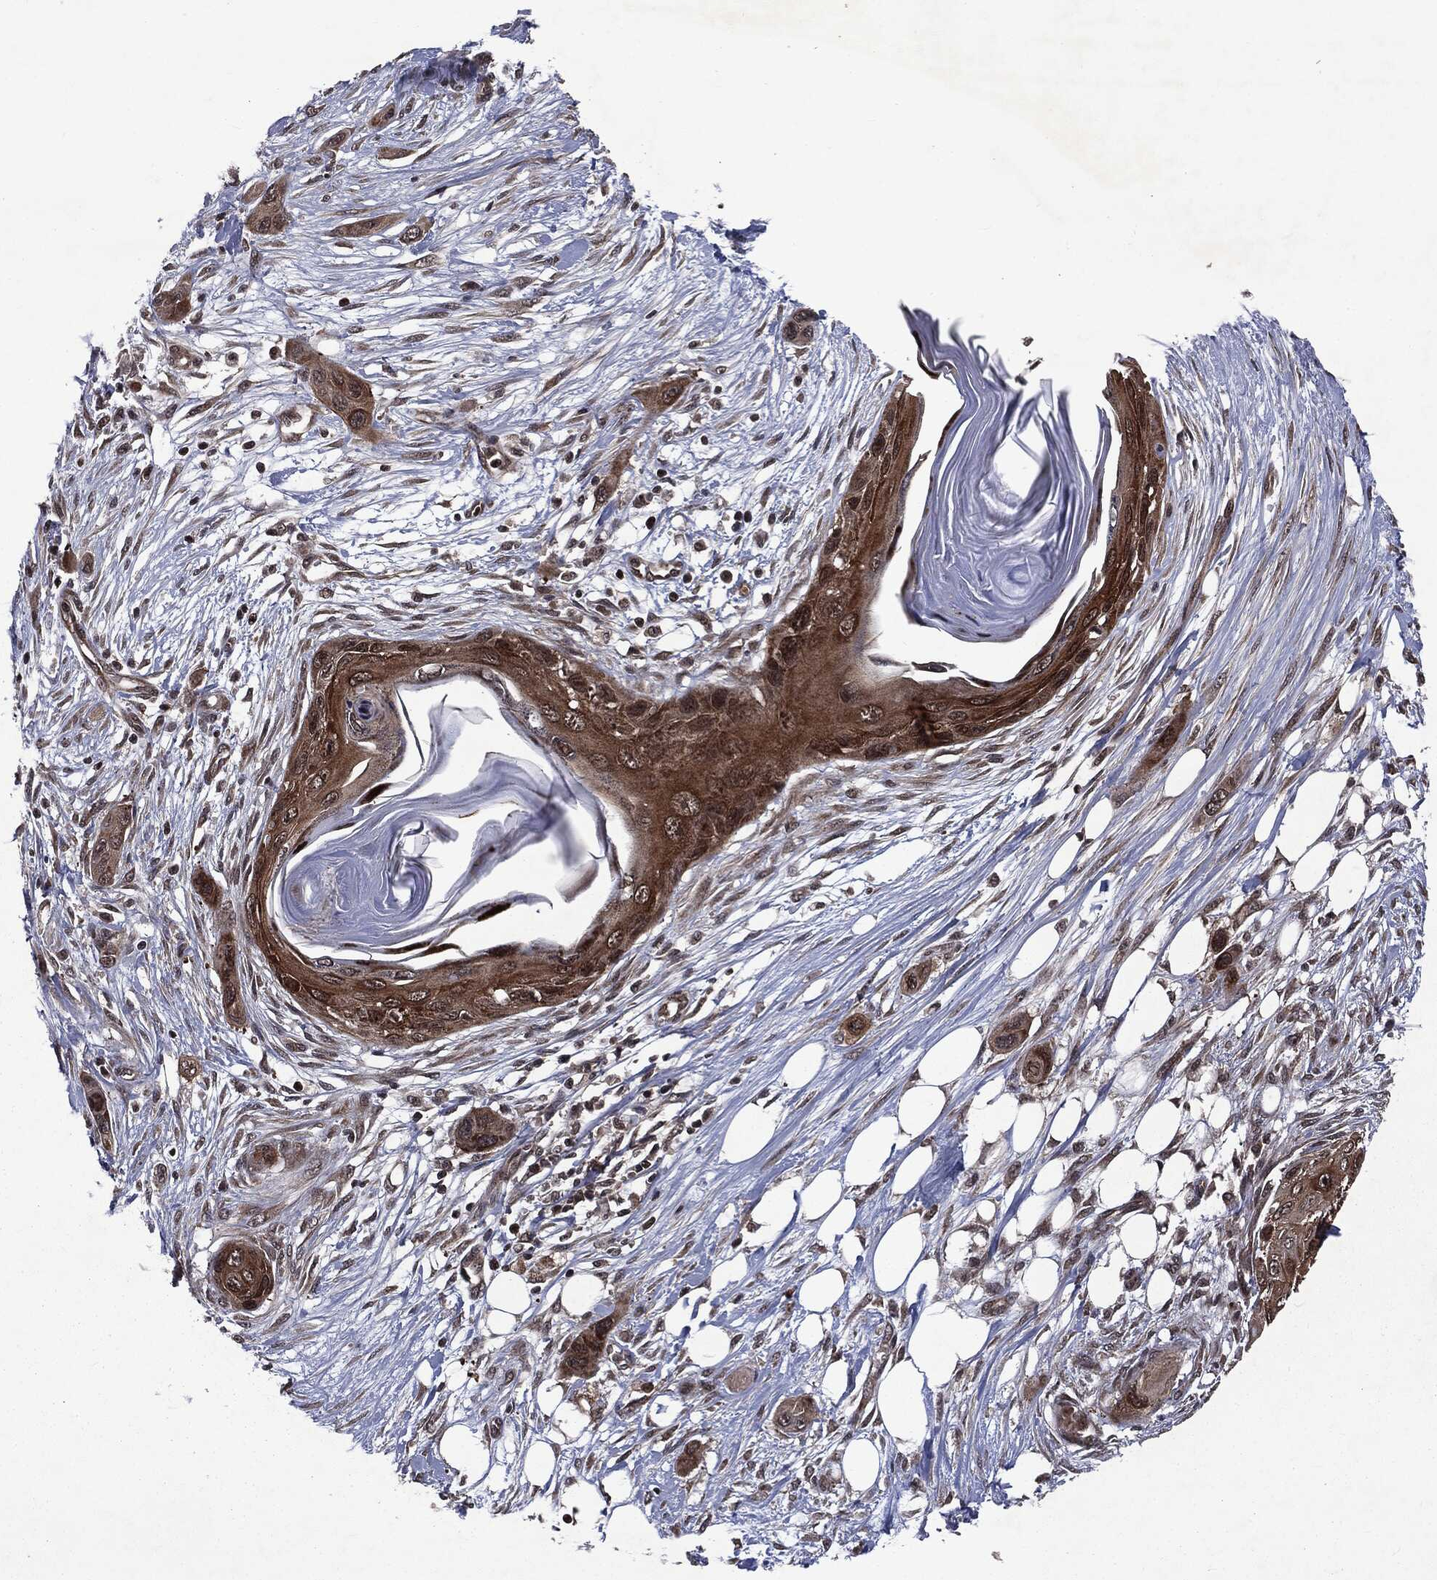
{"staining": {"intensity": "strong", "quantity": "25%-75%", "location": "cytoplasmic/membranous,nuclear"}, "tissue": "skin cancer", "cell_type": "Tumor cells", "image_type": "cancer", "snomed": [{"axis": "morphology", "description": "Squamous cell carcinoma, NOS"}, {"axis": "topography", "description": "Skin"}], "caption": "A high amount of strong cytoplasmic/membranous and nuclear staining is appreciated in approximately 25%-75% of tumor cells in skin squamous cell carcinoma tissue. Using DAB (3,3'-diaminobenzidine) (brown) and hematoxylin (blue) stains, captured at high magnification using brightfield microscopy.", "gene": "STAU2", "patient": {"sex": "male", "age": 79}}